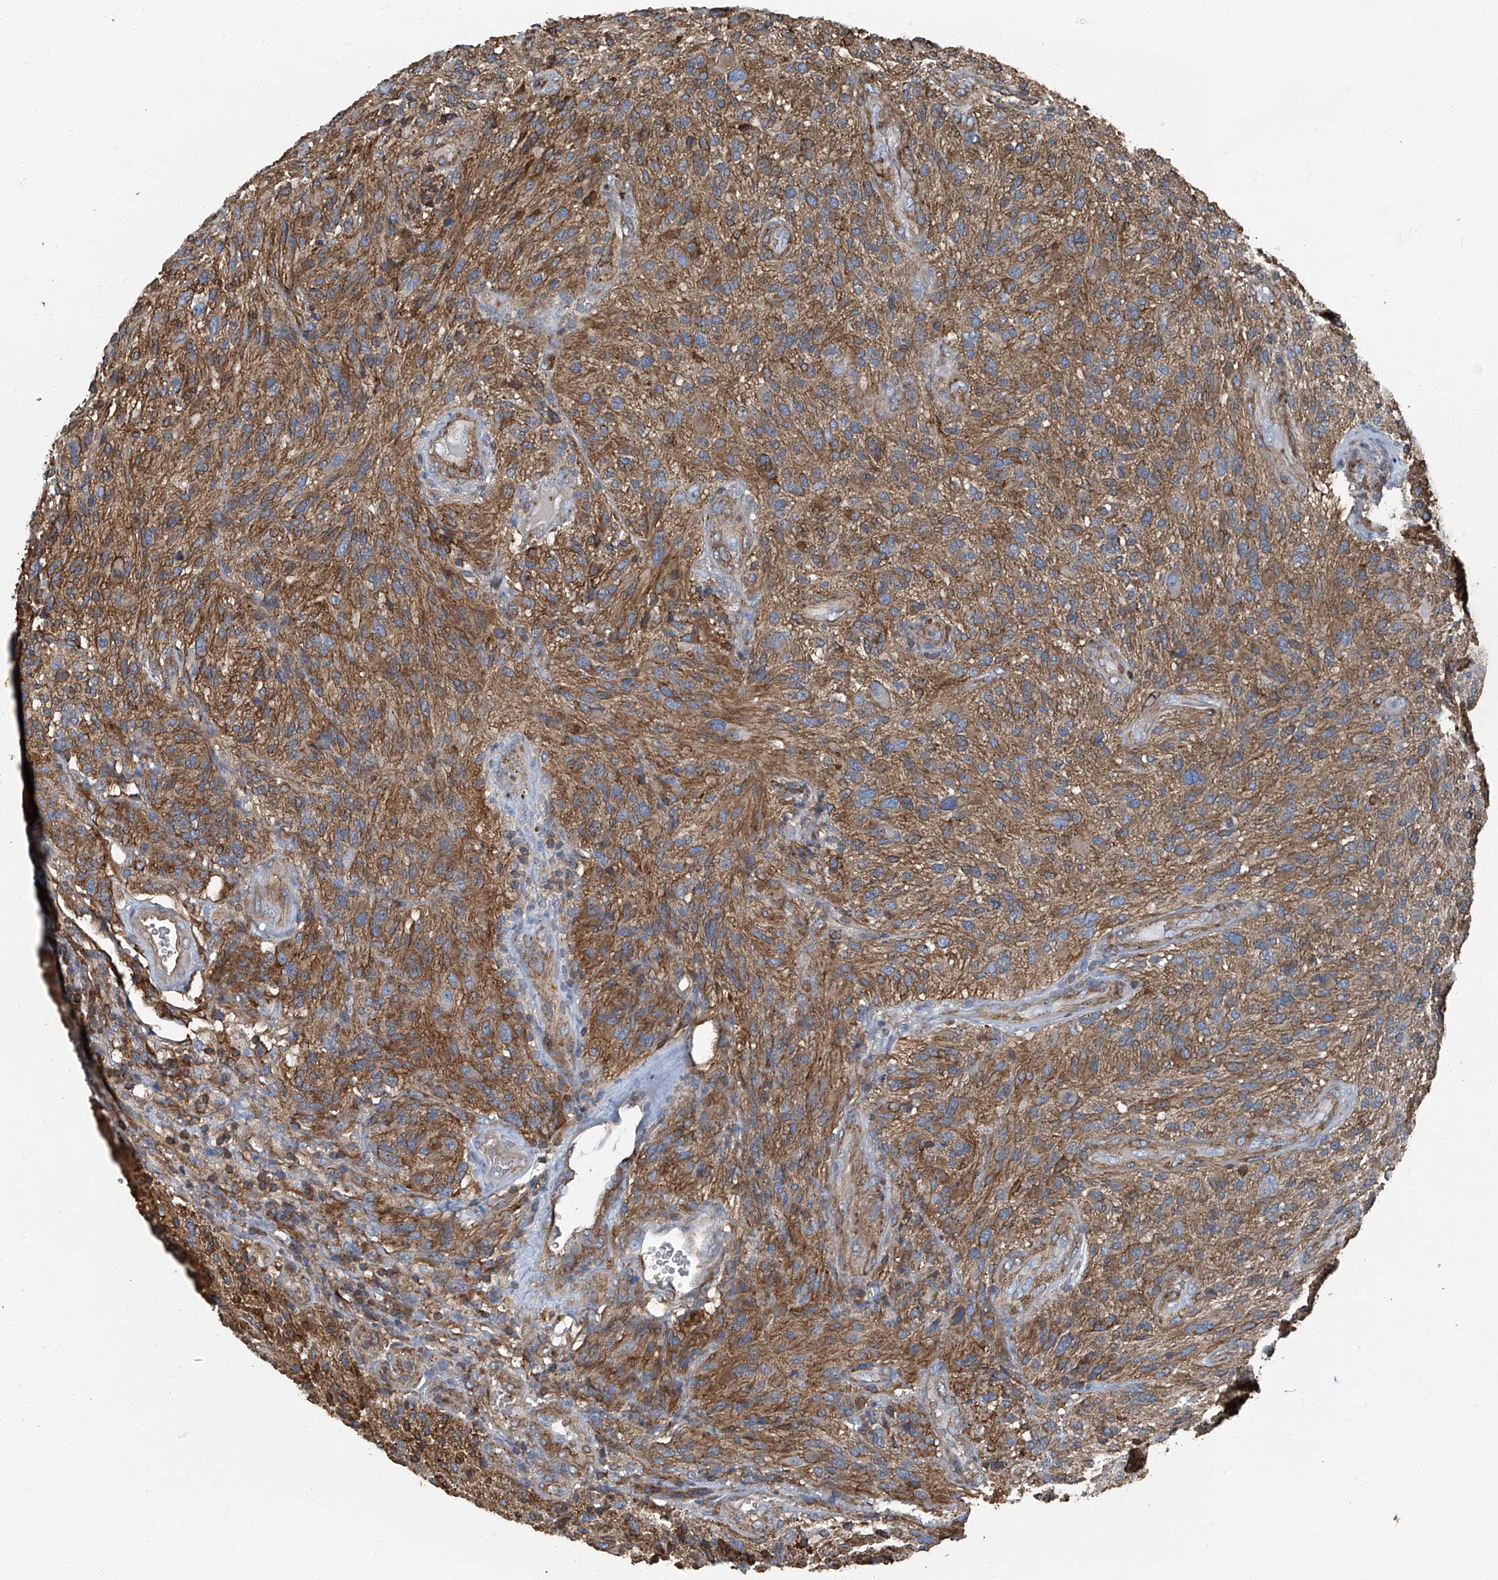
{"staining": {"intensity": "moderate", "quantity": ">75%", "location": "cytoplasmic/membranous"}, "tissue": "glioma", "cell_type": "Tumor cells", "image_type": "cancer", "snomed": [{"axis": "morphology", "description": "Glioma, malignant, High grade"}, {"axis": "topography", "description": "Brain"}], "caption": "DAB immunohistochemical staining of malignant high-grade glioma reveals moderate cytoplasmic/membranous protein staining in about >75% of tumor cells.", "gene": "SEPTIN7", "patient": {"sex": "male", "age": 47}}